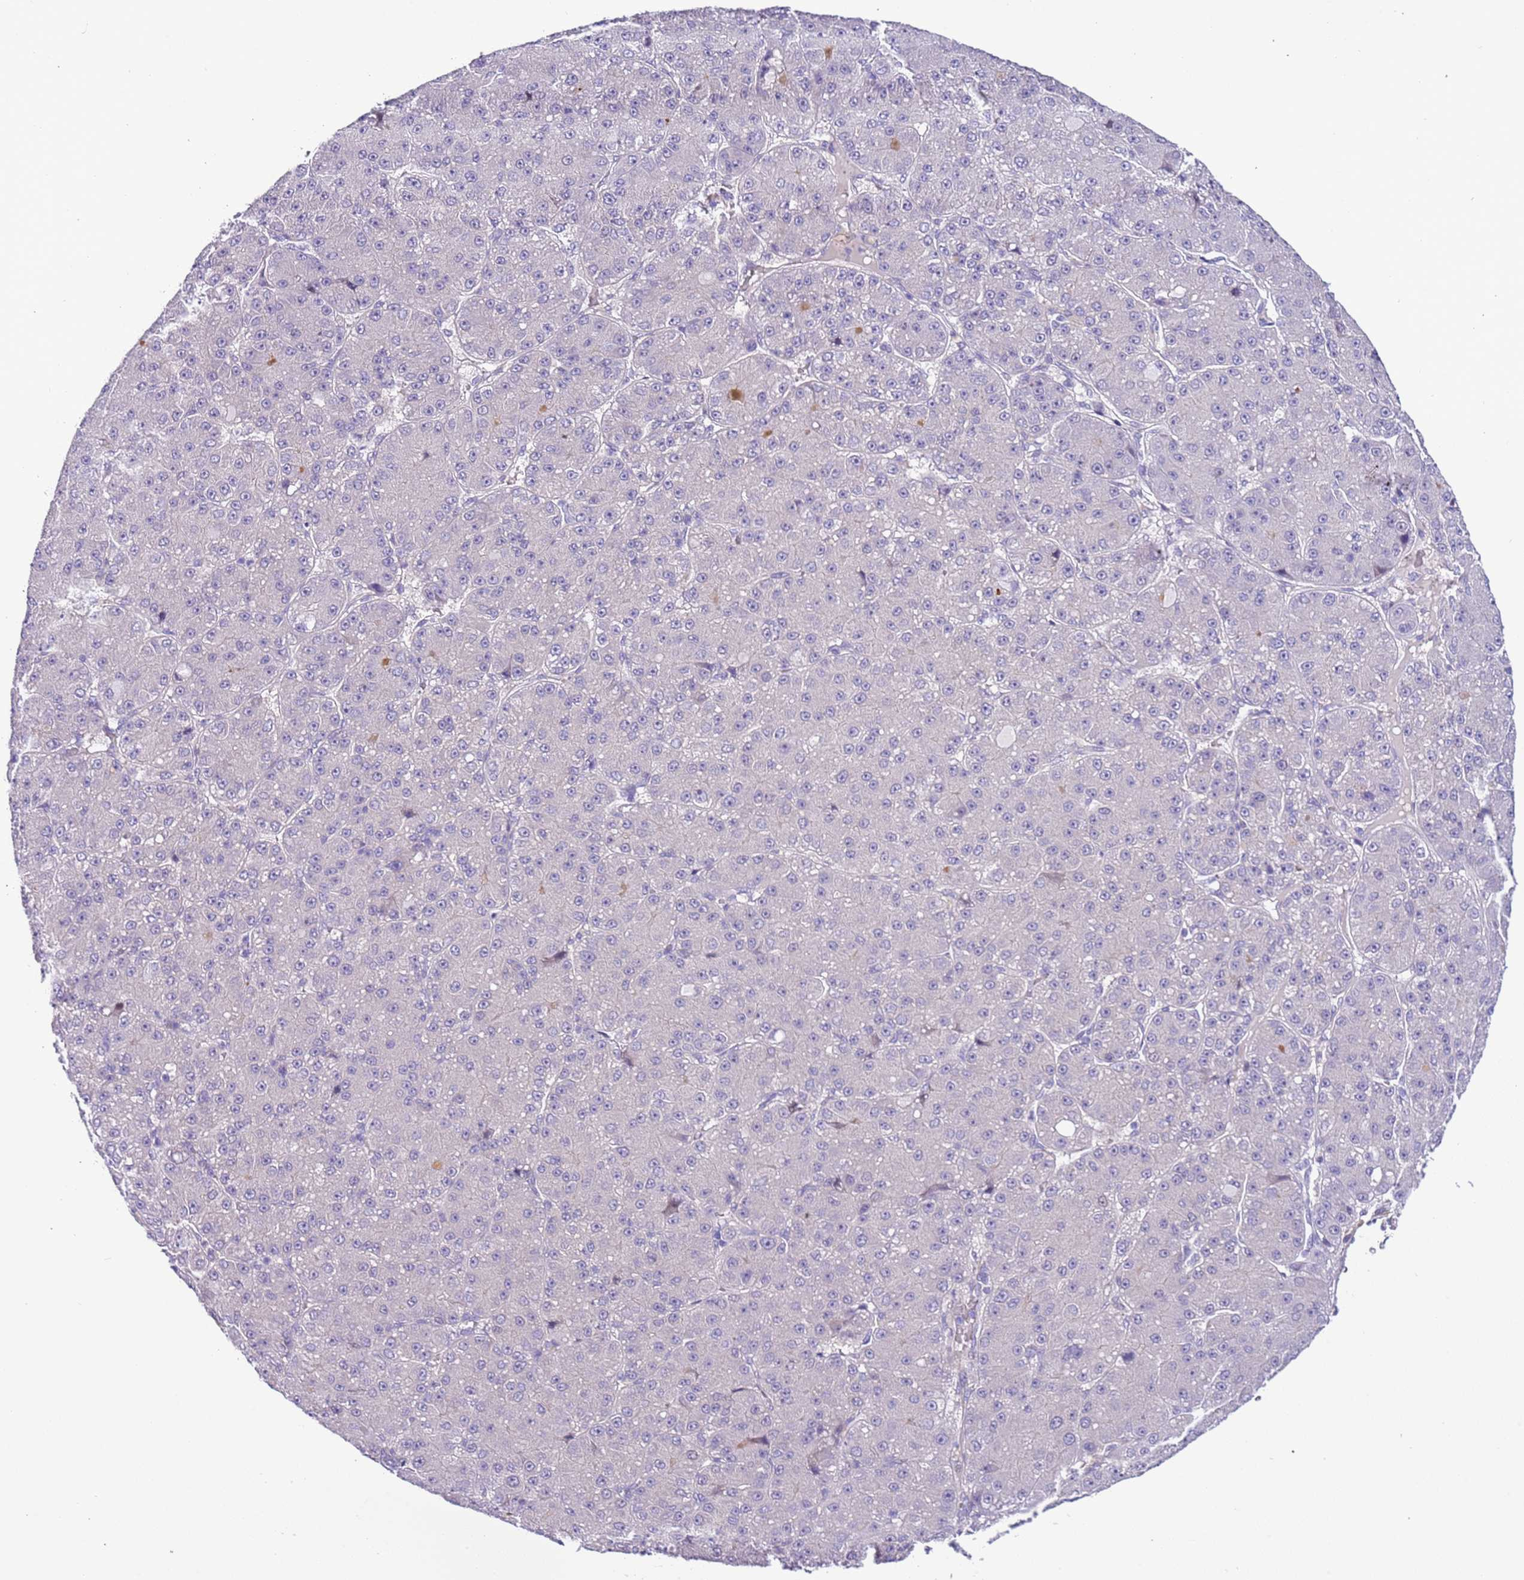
{"staining": {"intensity": "negative", "quantity": "none", "location": "none"}, "tissue": "liver cancer", "cell_type": "Tumor cells", "image_type": "cancer", "snomed": [{"axis": "morphology", "description": "Carcinoma, Hepatocellular, NOS"}, {"axis": "topography", "description": "Liver"}], "caption": "DAB (3,3'-diaminobenzidine) immunohistochemical staining of hepatocellular carcinoma (liver) reveals no significant expression in tumor cells.", "gene": "PLEKHH1", "patient": {"sex": "male", "age": 67}}